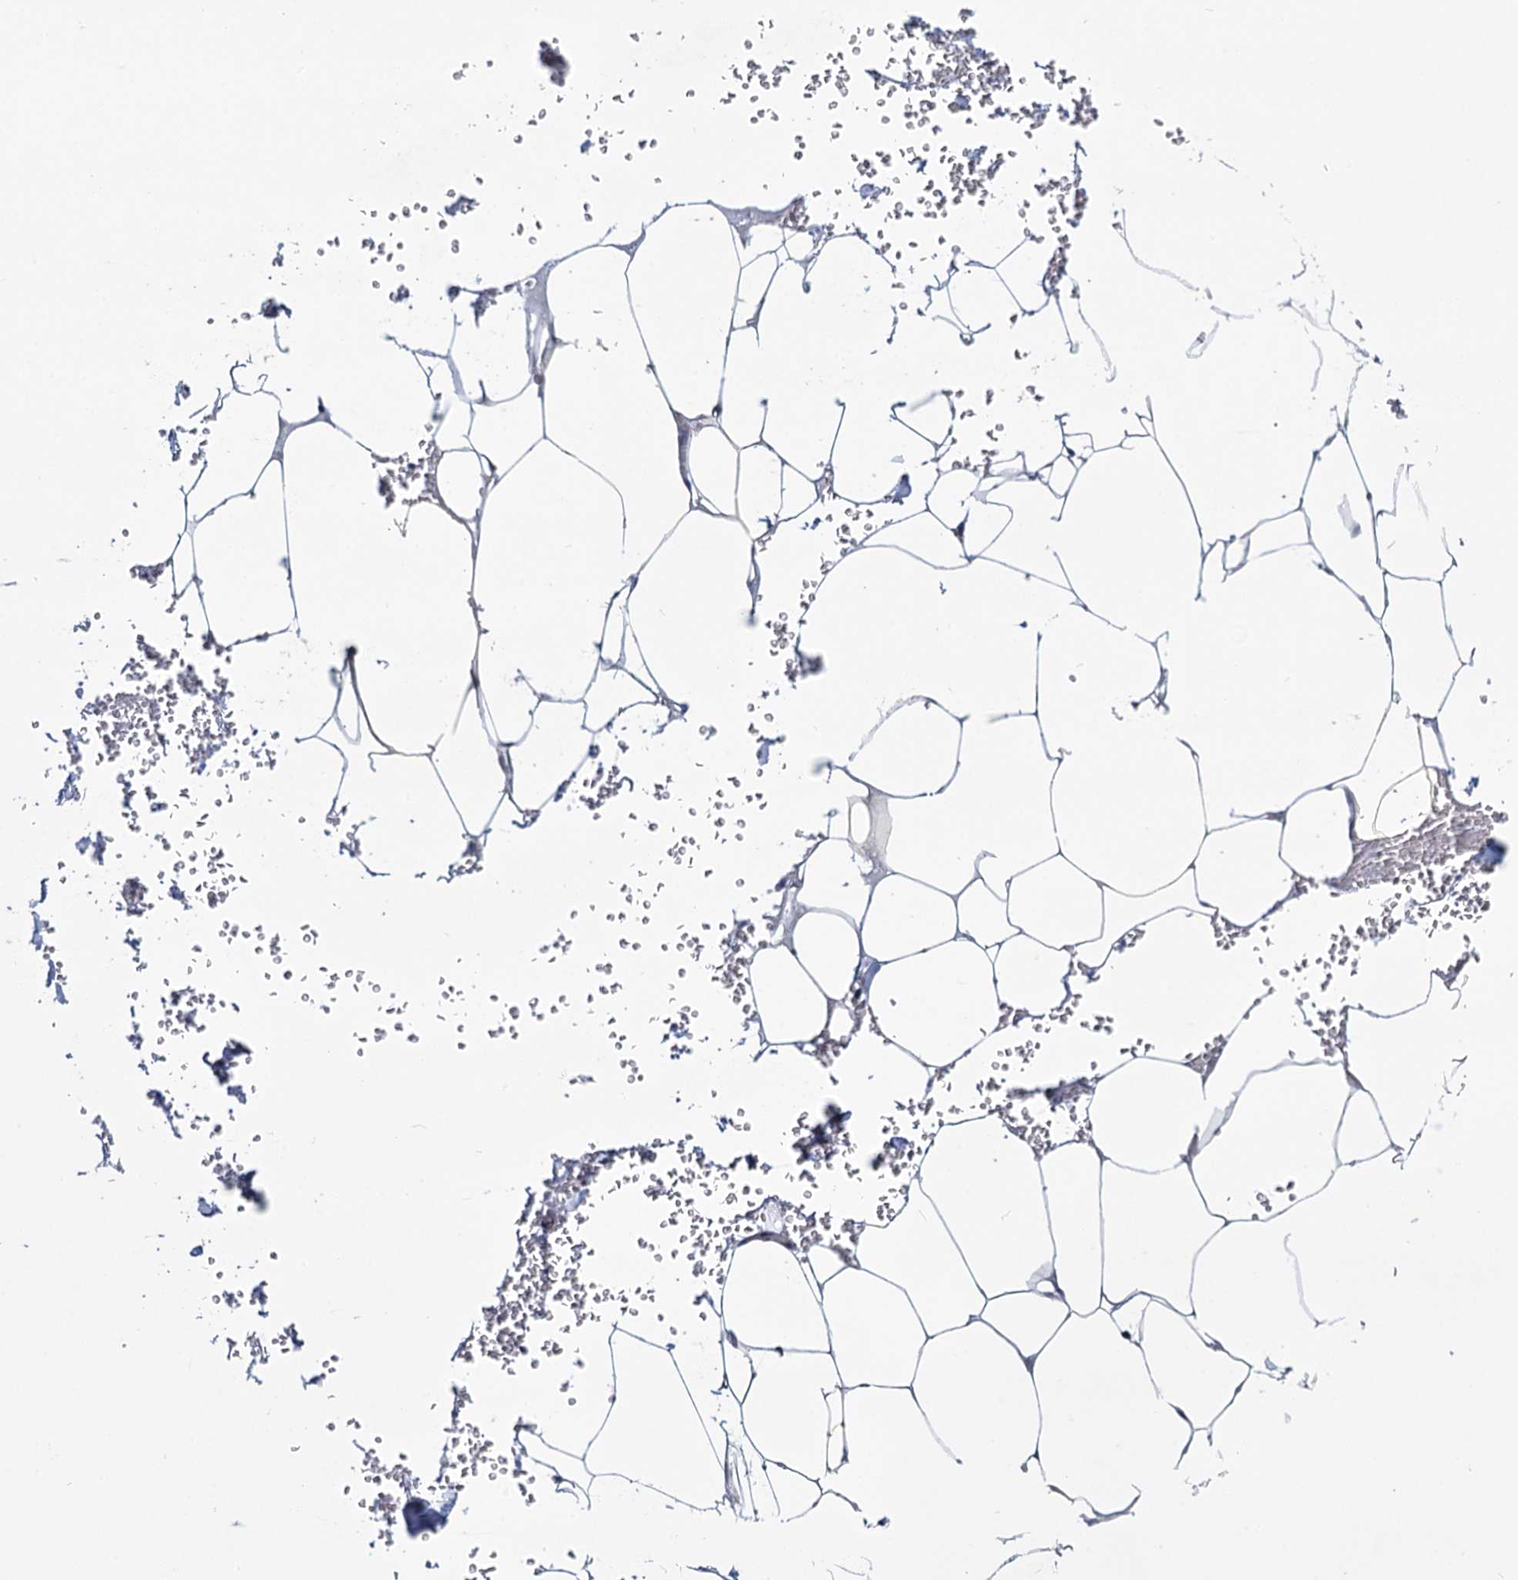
{"staining": {"intensity": "negative", "quantity": "none", "location": "none"}, "tissue": "adipose tissue", "cell_type": "Adipocytes", "image_type": "normal", "snomed": [{"axis": "morphology", "description": "Normal tissue, NOS"}, {"axis": "topography", "description": "Gallbladder"}, {"axis": "topography", "description": "Peripheral nerve tissue"}], "caption": "DAB immunohistochemical staining of benign human adipose tissue exhibits no significant positivity in adipocytes. (Brightfield microscopy of DAB IHC at high magnification).", "gene": "MBLAC2", "patient": {"sex": "male", "age": 38}}